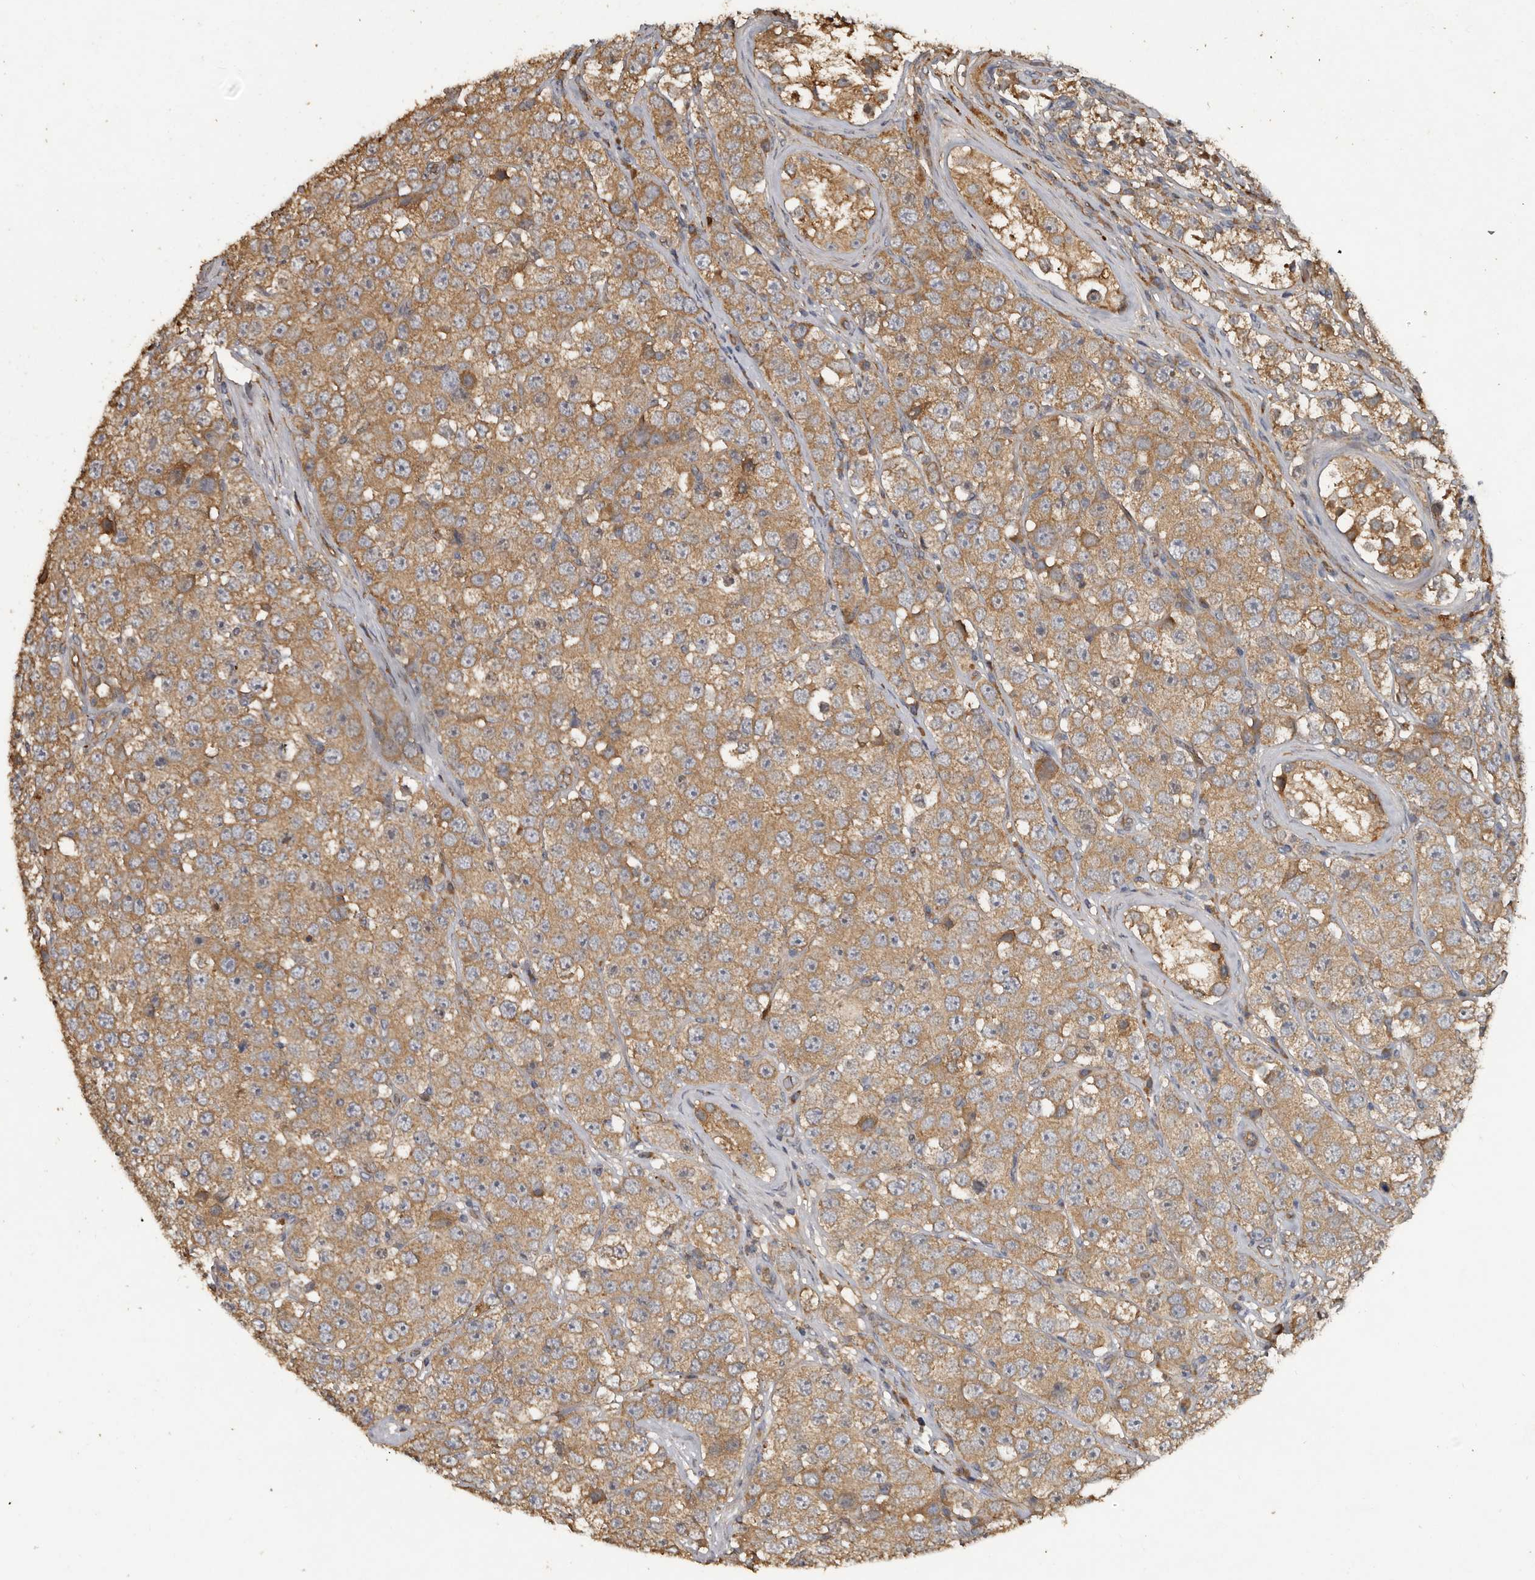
{"staining": {"intensity": "moderate", "quantity": ">75%", "location": "cytoplasmic/membranous"}, "tissue": "testis cancer", "cell_type": "Tumor cells", "image_type": "cancer", "snomed": [{"axis": "morphology", "description": "Seminoma, NOS"}, {"axis": "topography", "description": "Testis"}], "caption": "DAB (3,3'-diaminobenzidine) immunohistochemical staining of testis seminoma exhibits moderate cytoplasmic/membranous protein staining in approximately >75% of tumor cells.", "gene": "FLCN", "patient": {"sex": "male", "age": 28}}